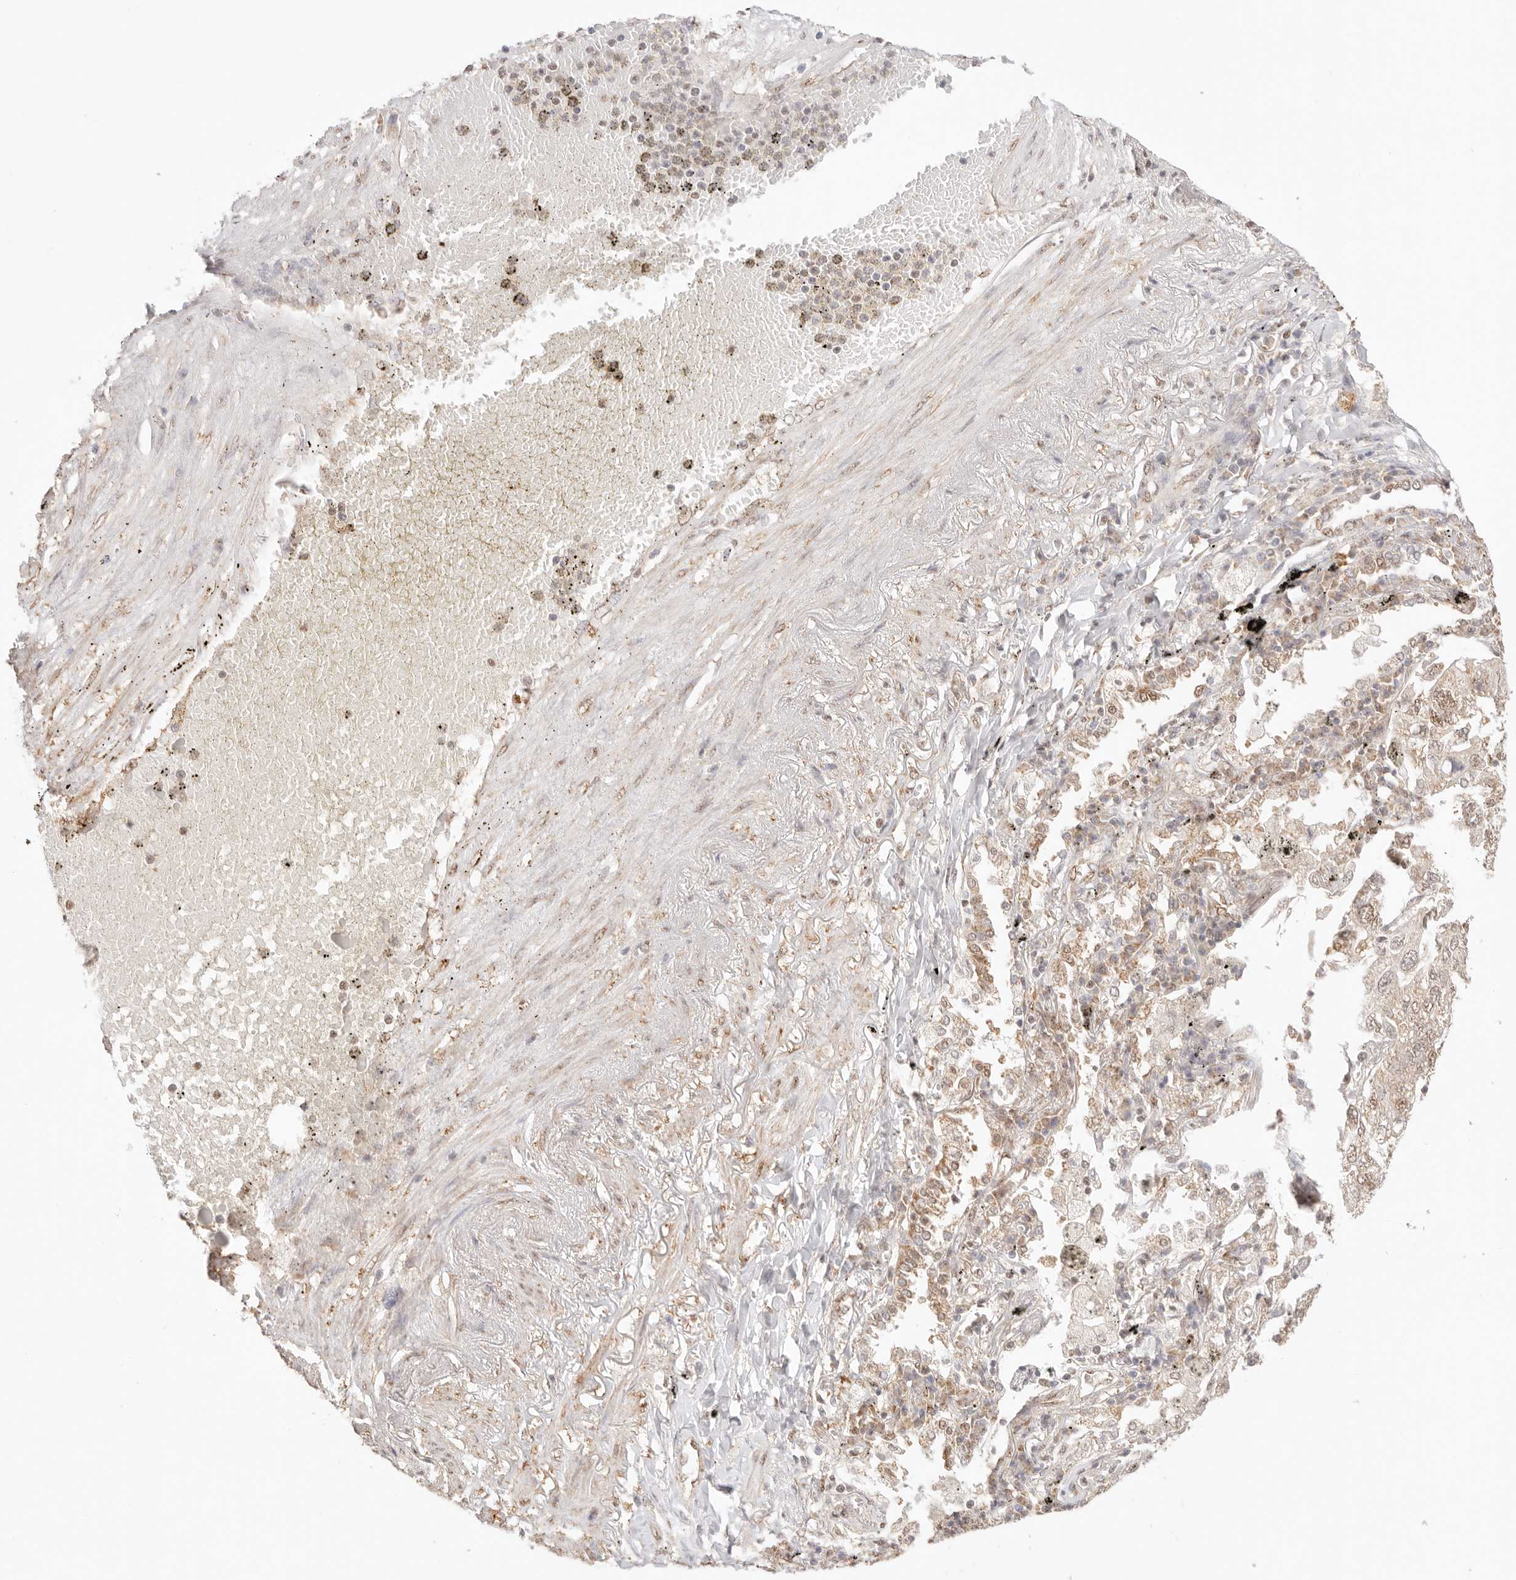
{"staining": {"intensity": "weak", "quantity": ">75%", "location": "cytoplasmic/membranous,nuclear"}, "tissue": "lung cancer", "cell_type": "Tumor cells", "image_type": "cancer", "snomed": [{"axis": "morphology", "description": "Adenocarcinoma, NOS"}, {"axis": "topography", "description": "Lung"}], "caption": "Lung adenocarcinoma stained for a protein demonstrates weak cytoplasmic/membranous and nuclear positivity in tumor cells.", "gene": "IL1R2", "patient": {"sex": "male", "age": 65}}